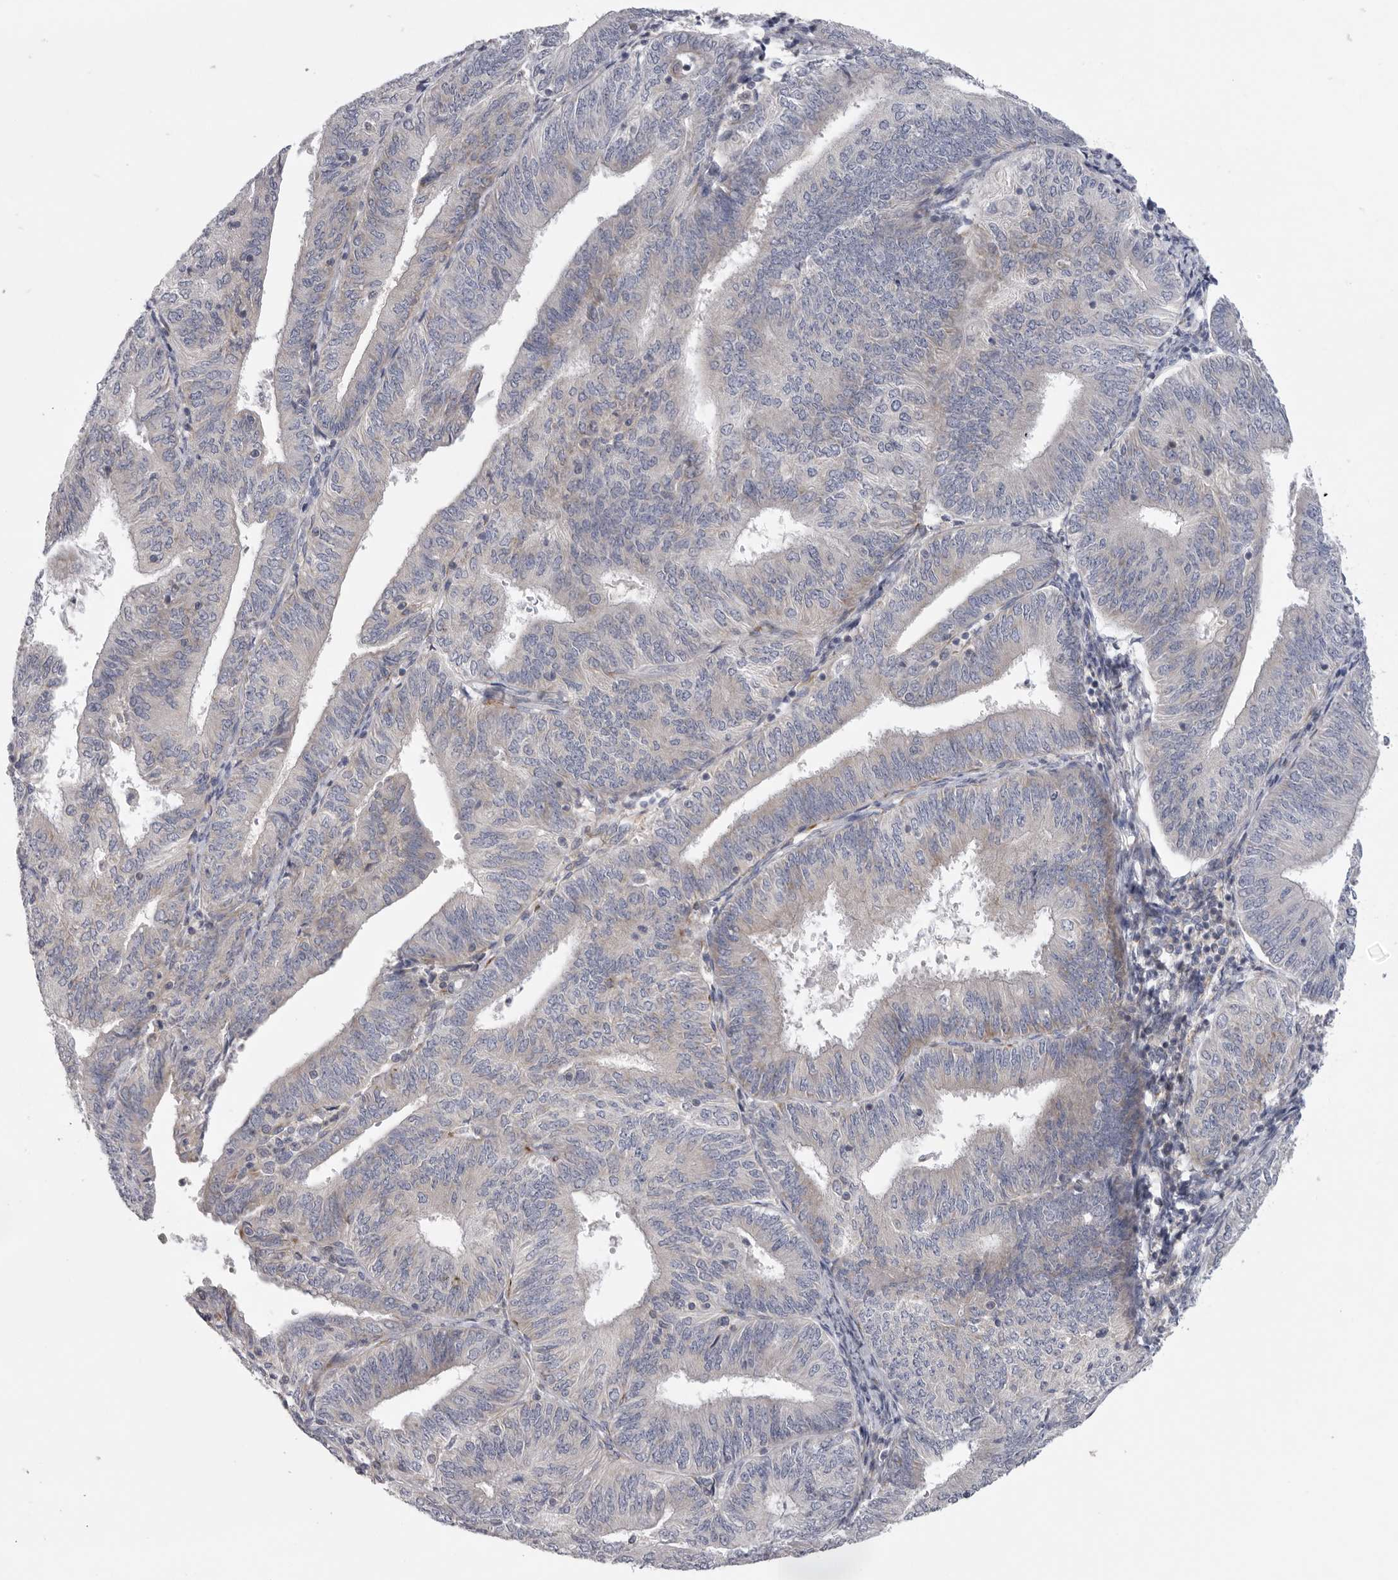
{"staining": {"intensity": "negative", "quantity": "none", "location": "none"}, "tissue": "endometrial cancer", "cell_type": "Tumor cells", "image_type": "cancer", "snomed": [{"axis": "morphology", "description": "Adenocarcinoma, NOS"}, {"axis": "topography", "description": "Endometrium"}], "caption": "IHC image of human endometrial cancer stained for a protein (brown), which shows no positivity in tumor cells. (DAB (3,3'-diaminobenzidine) immunohistochemistry (IHC) with hematoxylin counter stain).", "gene": "USP24", "patient": {"sex": "female", "age": 58}}